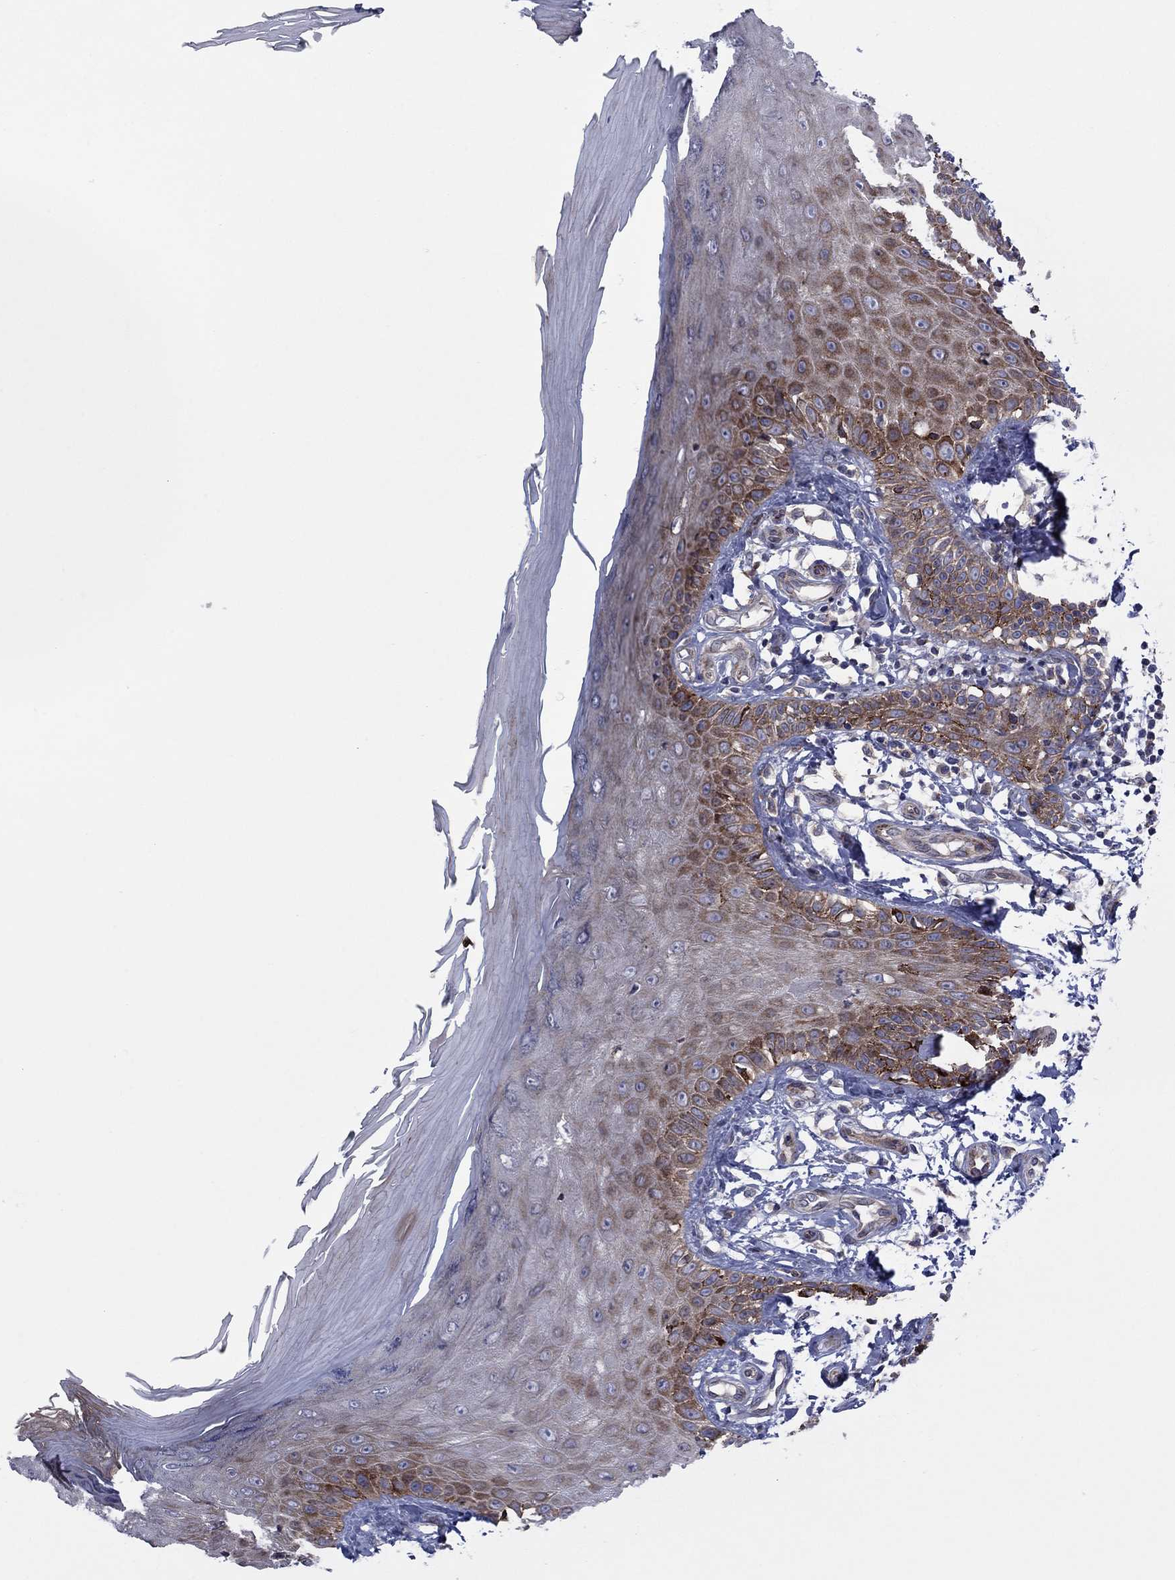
{"staining": {"intensity": "negative", "quantity": "none", "location": "none"}, "tissue": "skin", "cell_type": "Fibroblasts", "image_type": "normal", "snomed": [{"axis": "morphology", "description": "Normal tissue, NOS"}, {"axis": "morphology", "description": "Inflammation, NOS"}, {"axis": "morphology", "description": "Fibrosis, NOS"}, {"axis": "topography", "description": "Skin"}], "caption": "A high-resolution photomicrograph shows immunohistochemistry staining of normal skin, which reveals no significant positivity in fibroblasts.", "gene": "GPR155", "patient": {"sex": "male", "age": 71}}